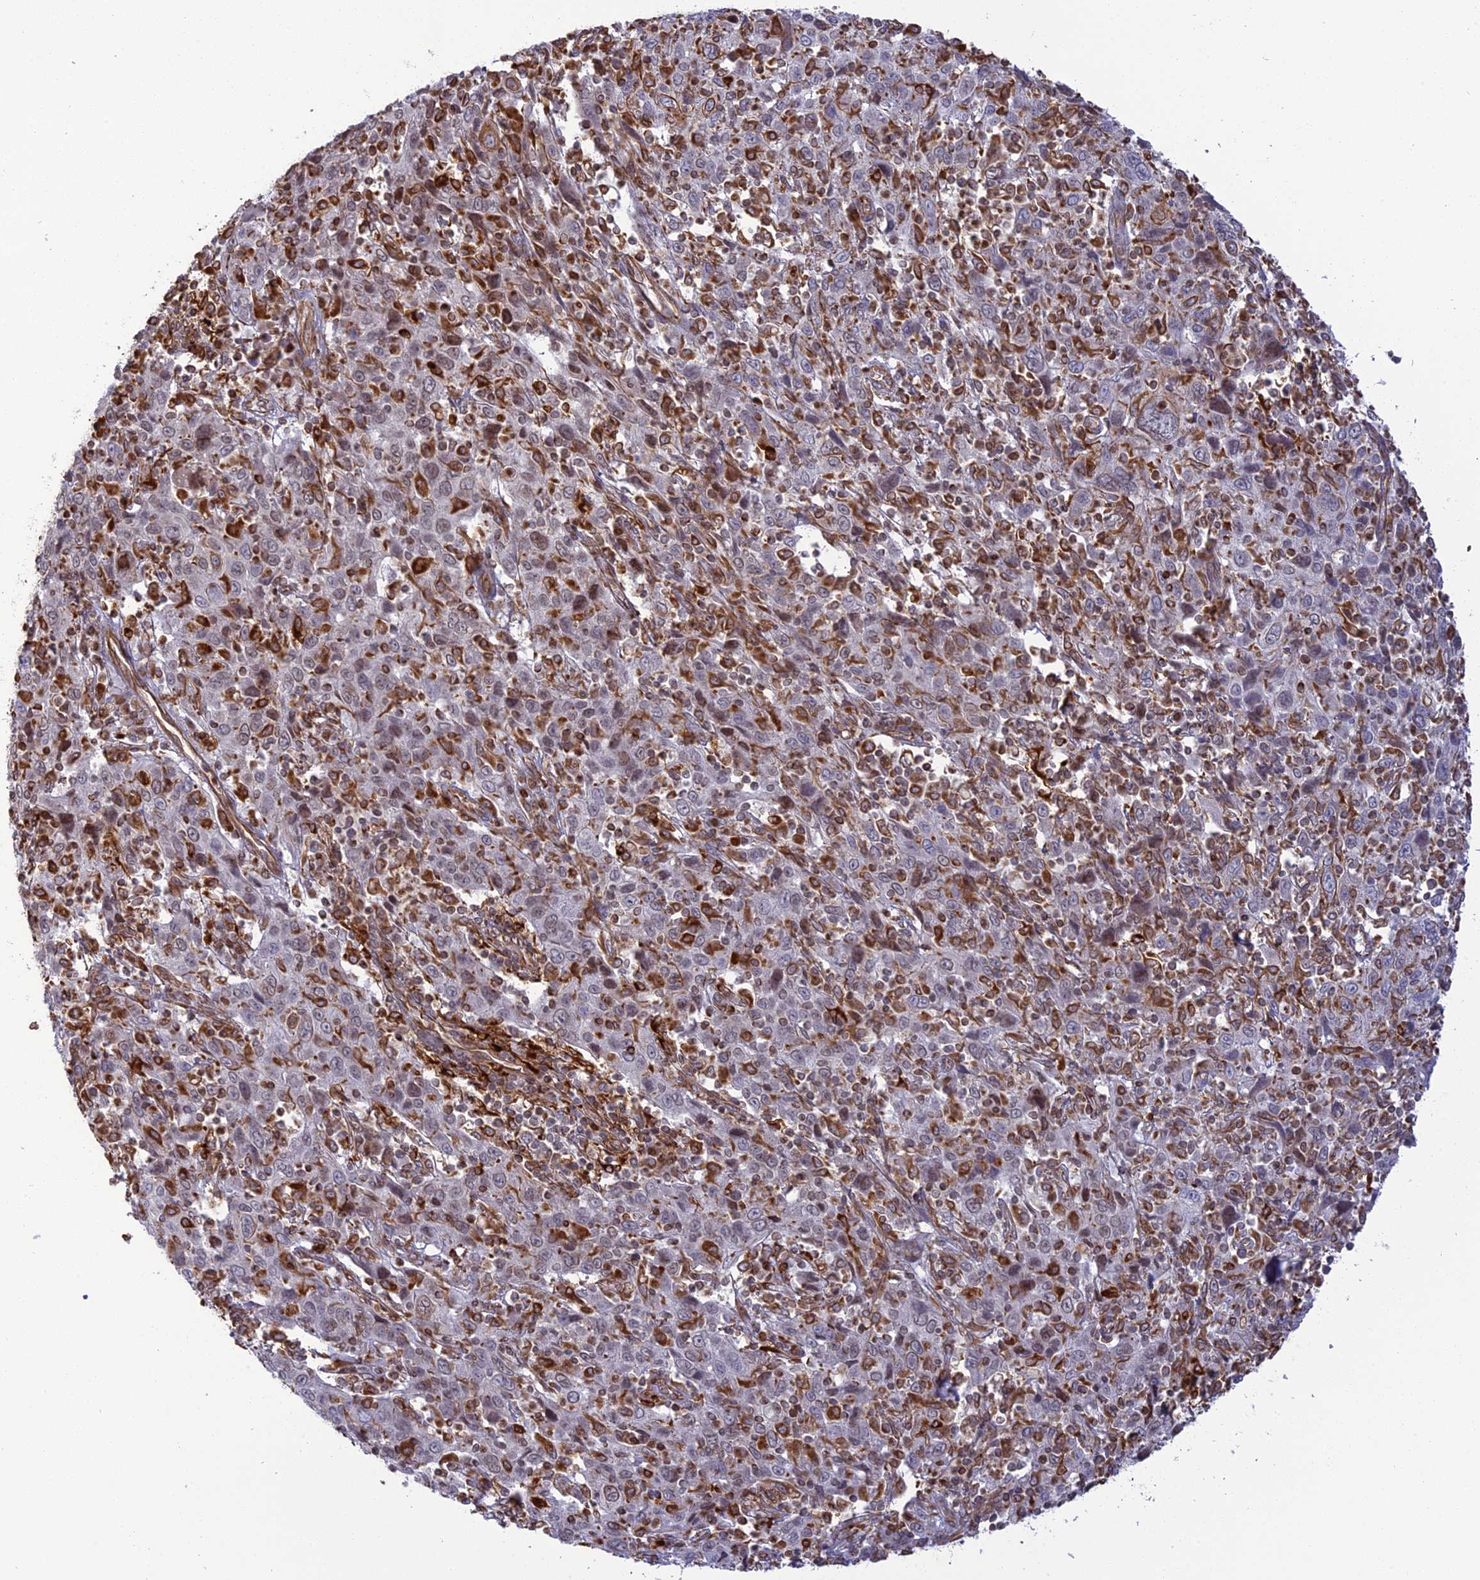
{"staining": {"intensity": "weak", "quantity": "<25%", "location": "cytoplasmic/membranous"}, "tissue": "cervical cancer", "cell_type": "Tumor cells", "image_type": "cancer", "snomed": [{"axis": "morphology", "description": "Squamous cell carcinoma, NOS"}, {"axis": "topography", "description": "Cervix"}], "caption": "The image displays no staining of tumor cells in cervical squamous cell carcinoma.", "gene": "APOBR", "patient": {"sex": "female", "age": 46}}